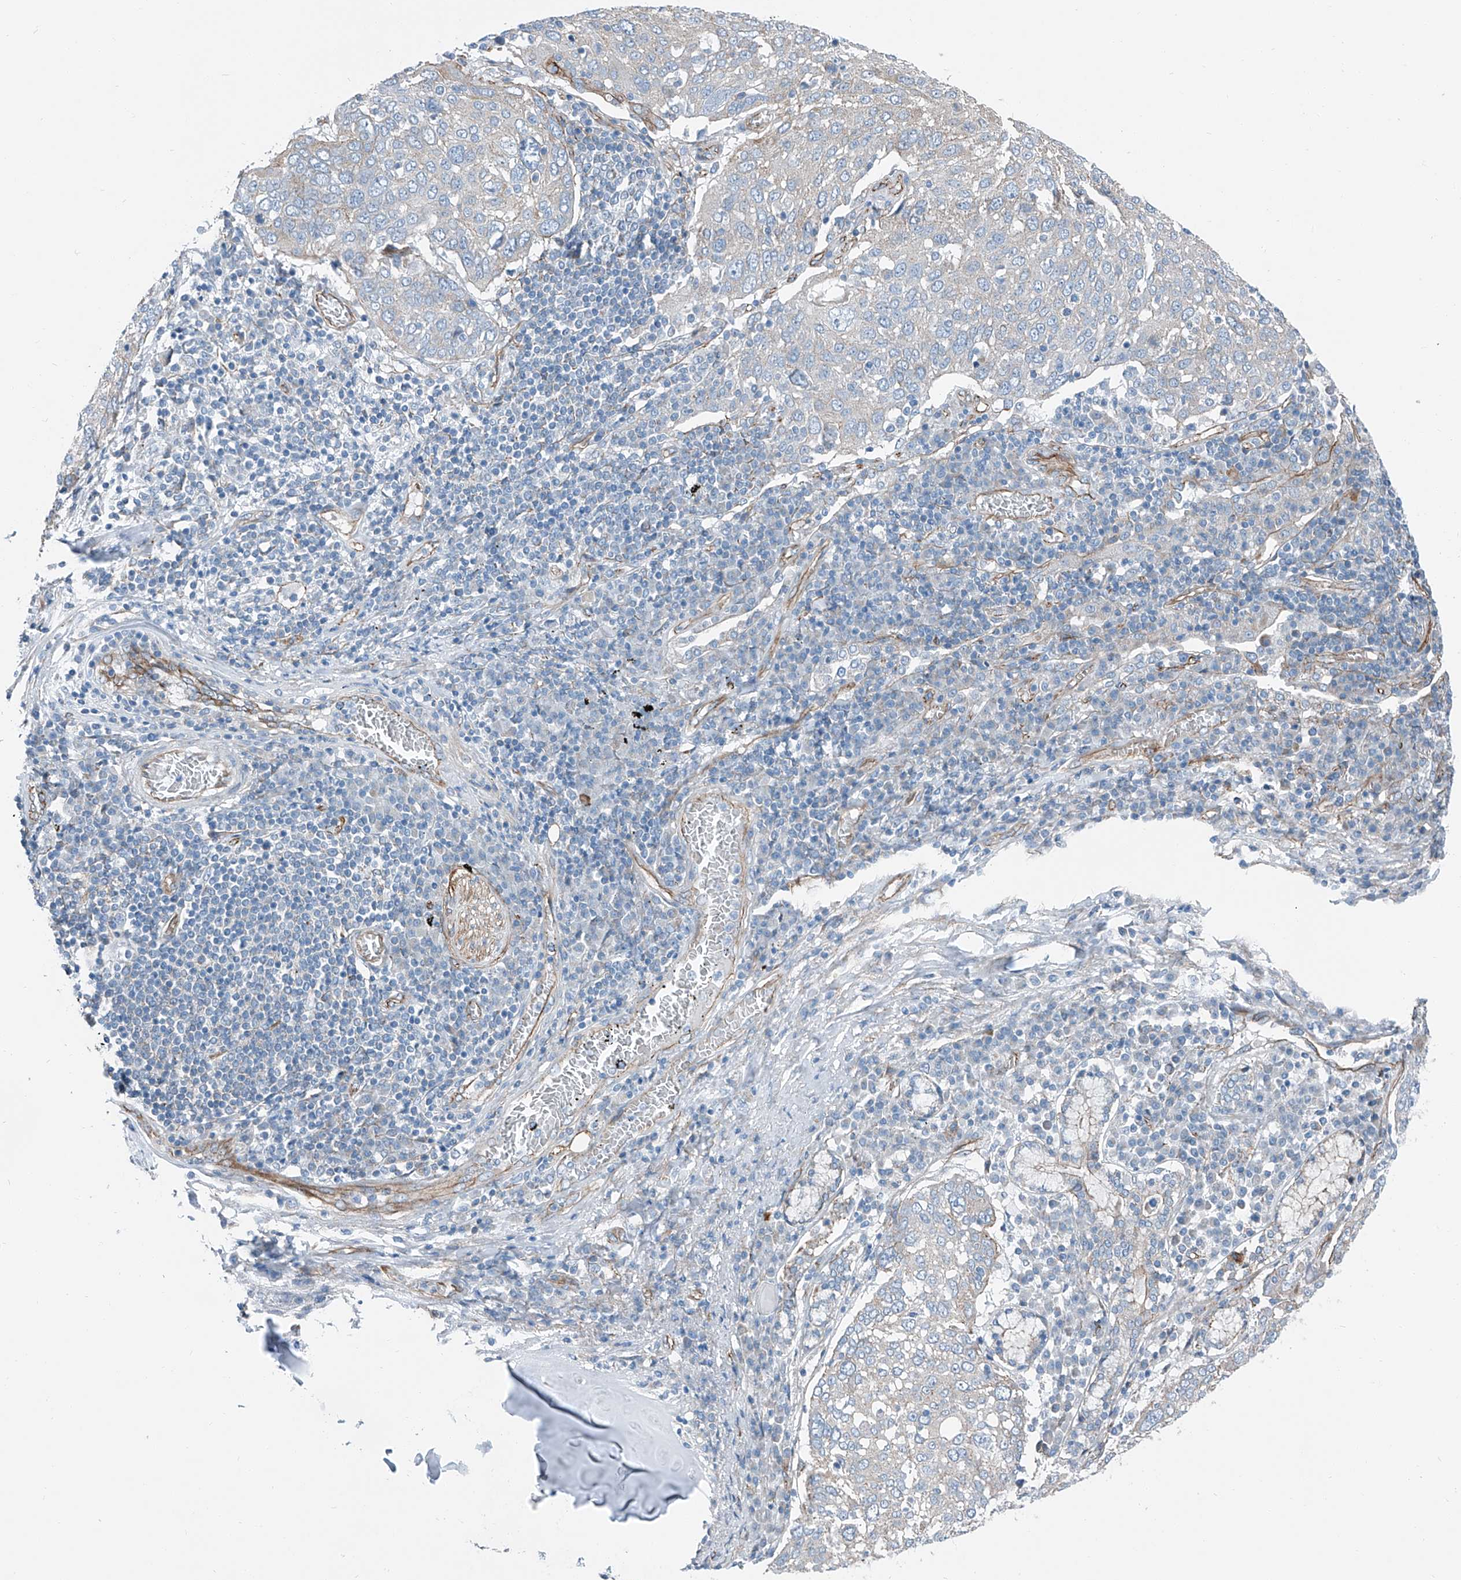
{"staining": {"intensity": "negative", "quantity": "none", "location": "none"}, "tissue": "lung cancer", "cell_type": "Tumor cells", "image_type": "cancer", "snomed": [{"axis": "morphology", "description": "Squamous cell carcinoma, NOS"}, {"axis": "topography", "description": "Lung"}], "caption": "A histopathology image of lung cancer stained for a protein exhibits no brown staining in tumor cells.", "gene": "THEMIS2", "patient": {"sex": "male", "age": 65}}